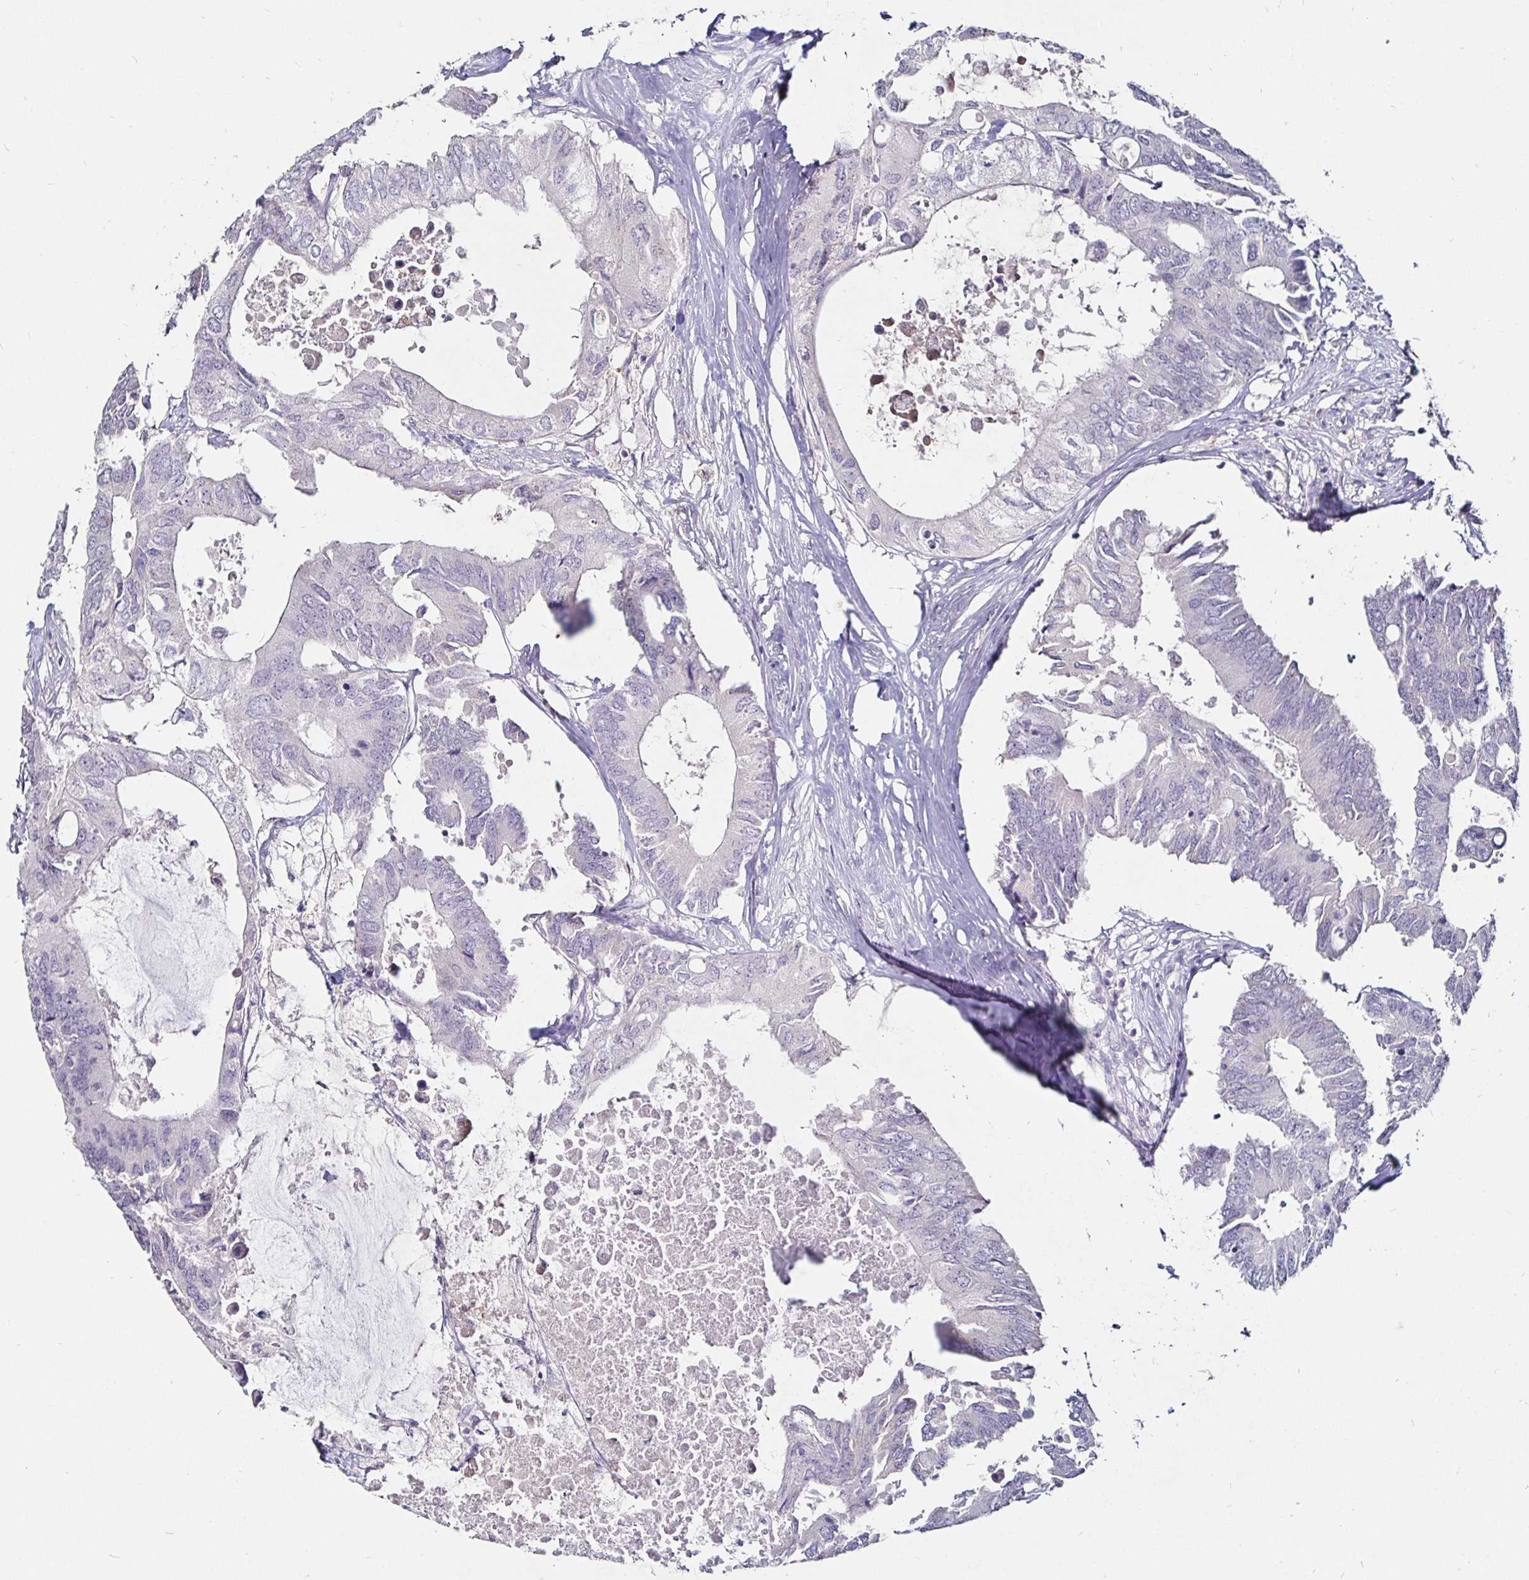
{"staining": {"intensity": "negative", "quantity": "none", "location": "none"}, "tissue": "colorectal cancer", "cell_type": "Tumor cells", "image_type": "cancer", "snomed": [{"axis": "morphology", "description": "Adenocarcinoma, NOS"}, {"axis": "topography", "description": "Colon"}], "caption": "DAB immunohistochemical staining of human colorectal cancer demonstrates no significant expression in tumor cells.", "gene": "FAIM2", "patient": {"sex": "male", "age": 71}}